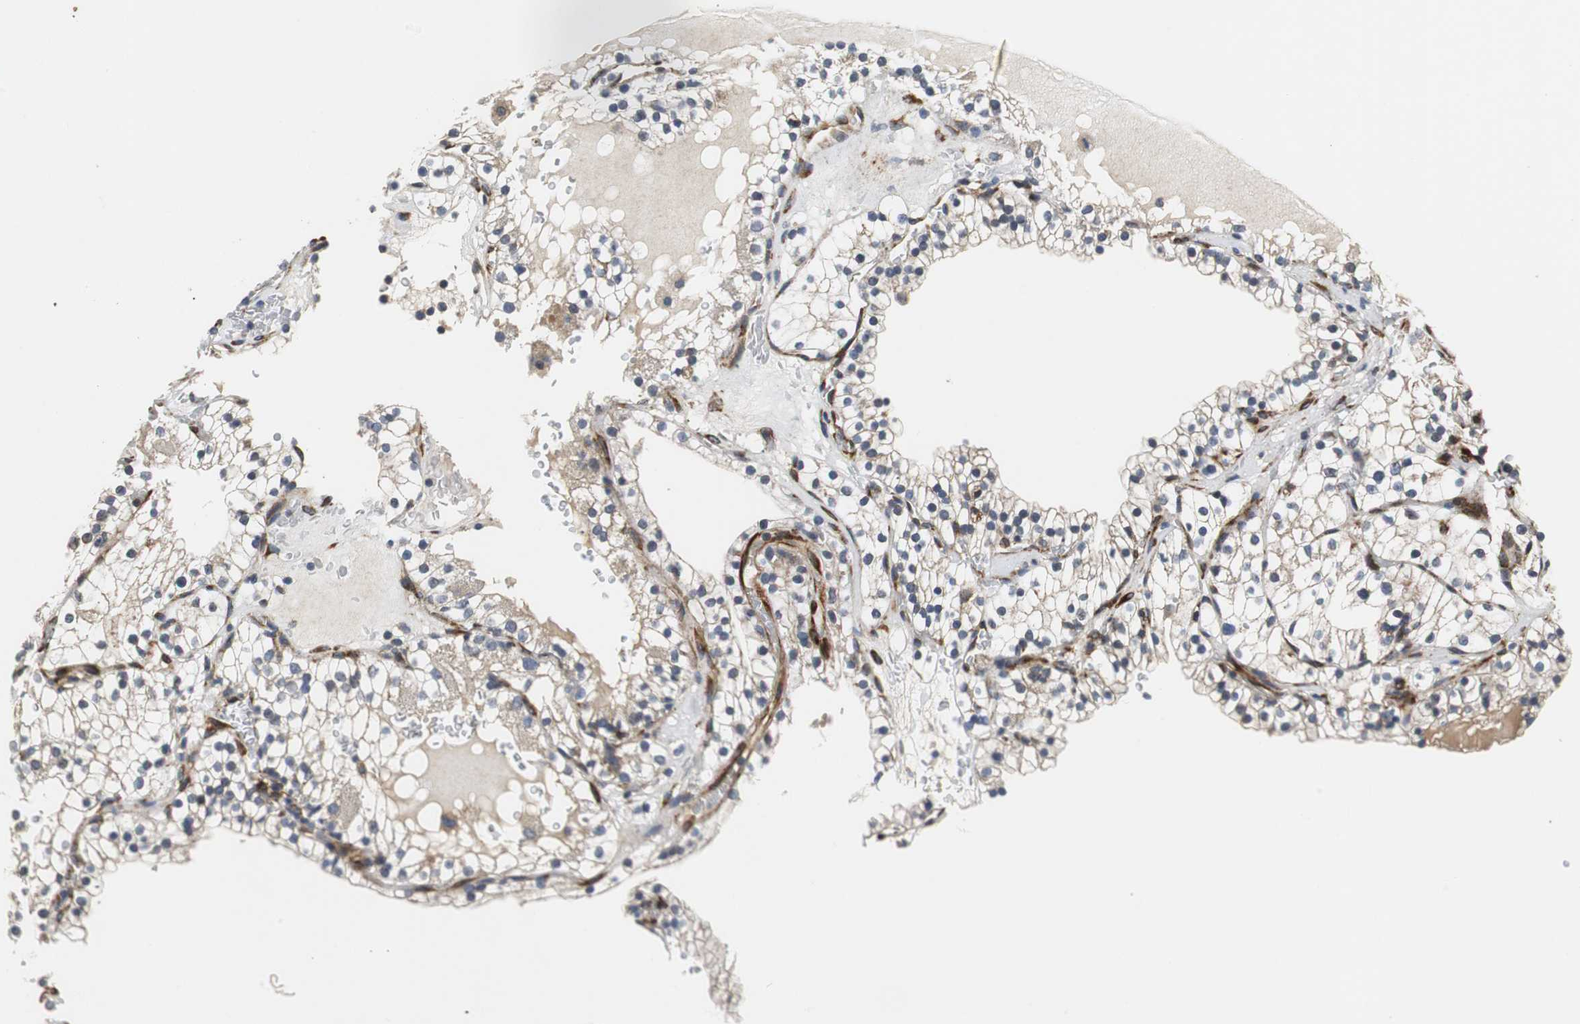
{"staining": {"intensity": "weak", "quantity": ">75%", "location": "cytoplasmic/membranous"}, "tissue": "renal cancer", "cell_type": "Tumor cells", "image_type": "cancer", "snomed": [{"axis": "morphology", "description": "Neoplasm, malignant, NOS"}, {"axis": "topography", "description": "Kidney"}], "caption": "Immunohistochemistry (IHC) of human renal neoplasm (malignant) displays low levels of weak cytoplasmic/membranous expression in approximately >75% of tumor cells.", "gene": "ISCU", "patient": {"sex": "male", "age": 28}}